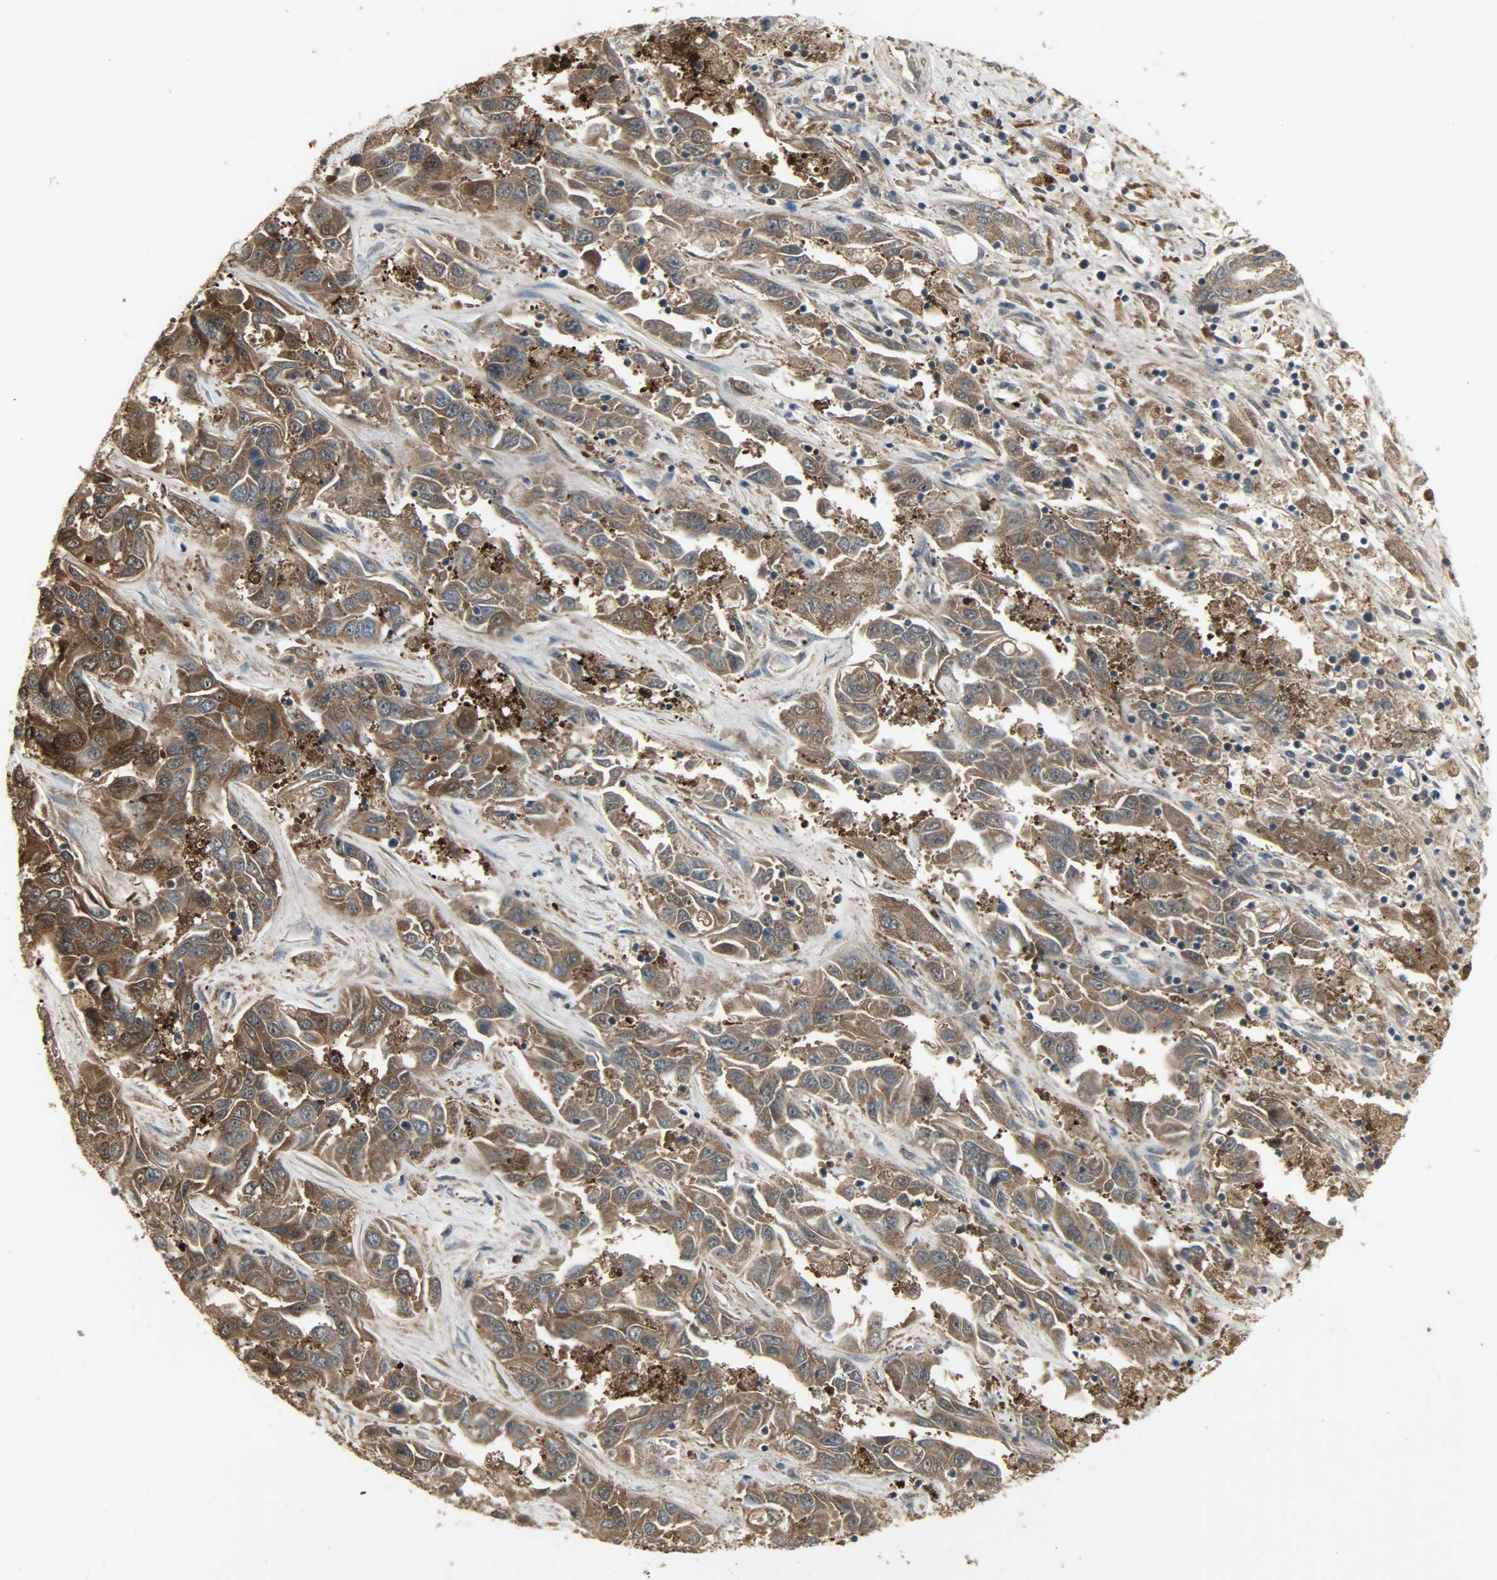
{"staining": {"intensity": "strong", "quantity": ">75%", "location": "cytoplasmic/membranous"}, "tissue": "liver cancer", "cell_type": "Tumor cells", "image_type": "cancer", "snomed": [{"axis": "morphology", "description": "Cholangiocarcinoma"}, {"axis": "topography", "description": "Liver"}], "caption": "Immunohistochemical staining of liver cancer demonstrates high levels of strong cytoplasmic/membranous positivity in approximately >75% of tumor cells.", "gene": "AMT", "patient": {"sex": "female", "age": 52}}